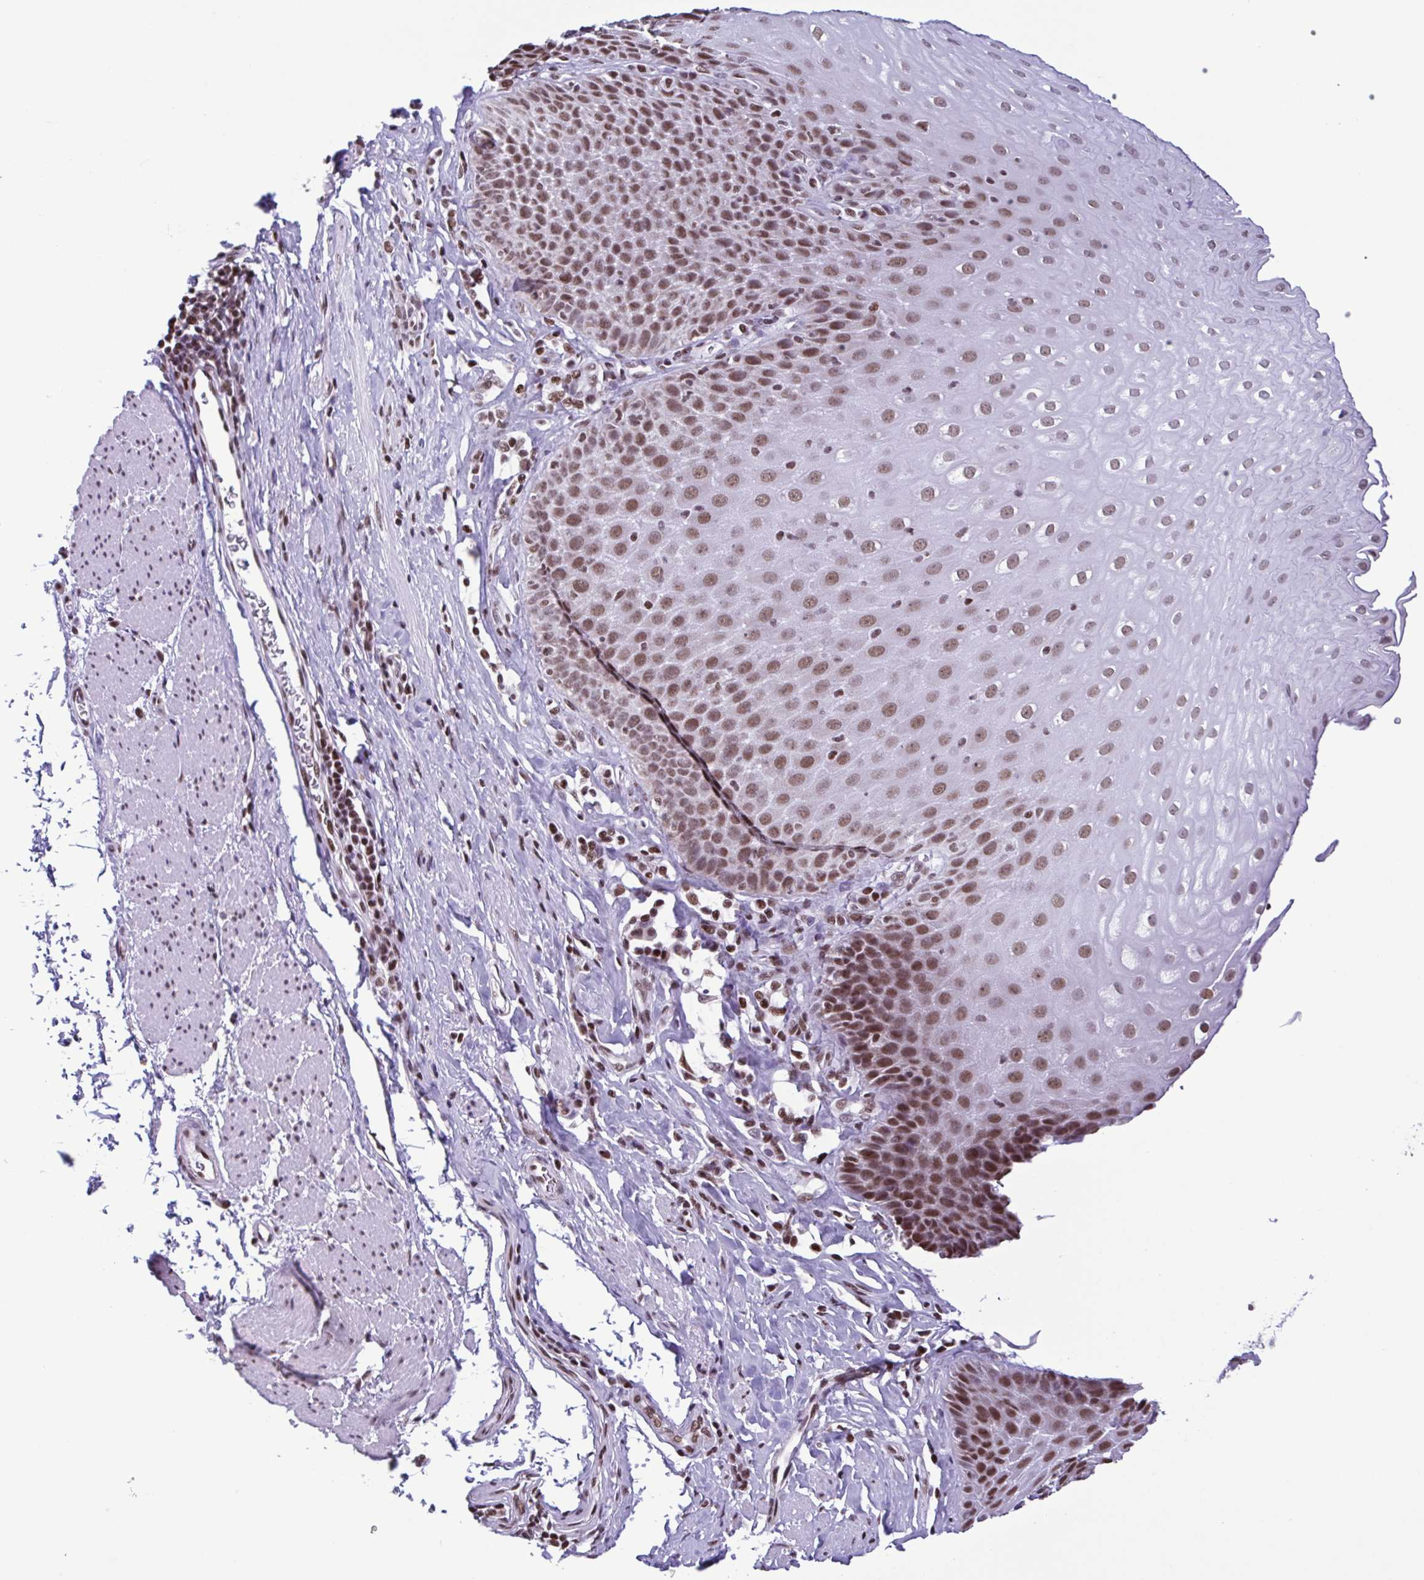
{"staining": {"intensity": "moderate", "quantity": ">75%", "location": "nuclear"}, "tissue": "esophagus", "cell_type": "Squamous epithelial cells", "image_type": "normal", "snomed": [{"axis": "morphology", "description": "Normal tissue, NOS"}, {"axis": "topography", "description": "Esophagus"}], "caption": "Immunohistochemical staining of unremarkable human esophagus demonstrates >75% levels of moderate nuclear protein positivity in about >75% of squamous epithelial cells.", "gene": "TIMM21", "patient": {"sex": "female", "age": 61}}